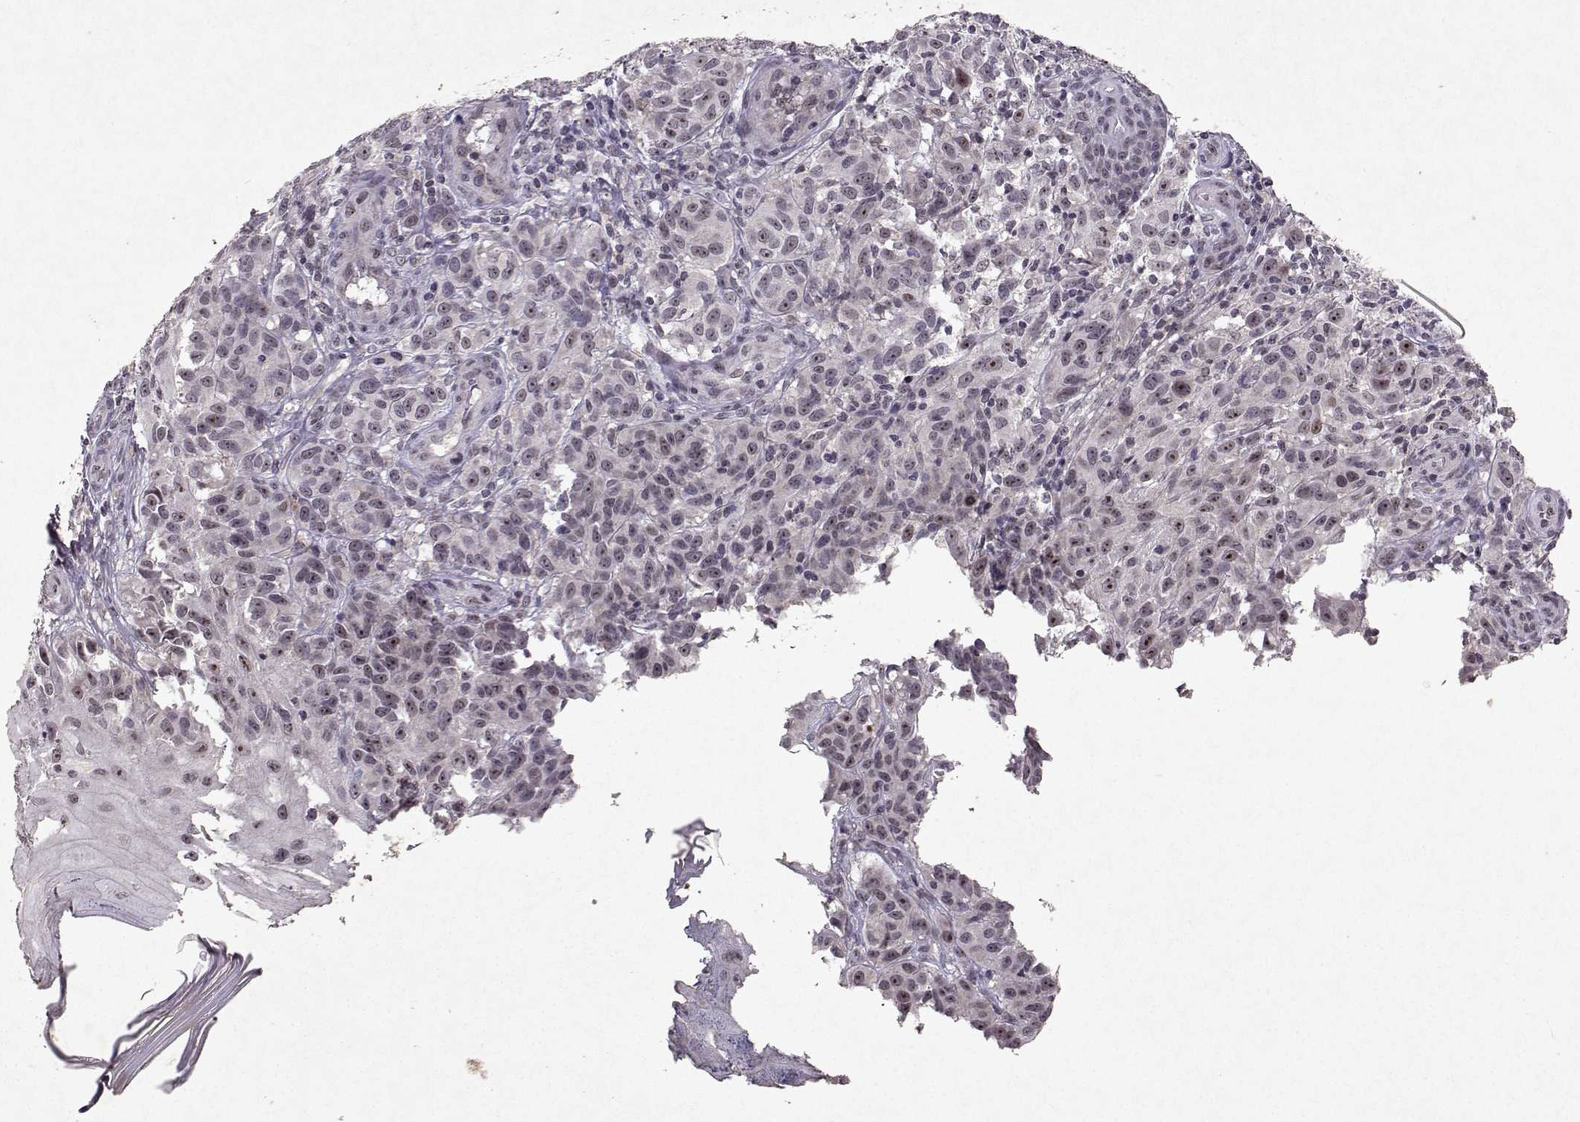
{"staining": {"intensity": "strong", "quantity": "25%-75%", "location": "nuclear"}, "tissue": "melanoma", "cell_type": "Tumor cells", "image_type": "cancer", "snomed": [{"axis": "morphology", "description": "Malignant melanoma, NOS"}, {"axis": "topography", "description": "Skin"}], "caption": "High-power microscopy captured an IHC histopathology image of melanoma, revealing strong nuclear staining in approximately 25%-75% of tumor cells.", "gene": "DDX56", "patient": {"sex": "female", "age": 53}}